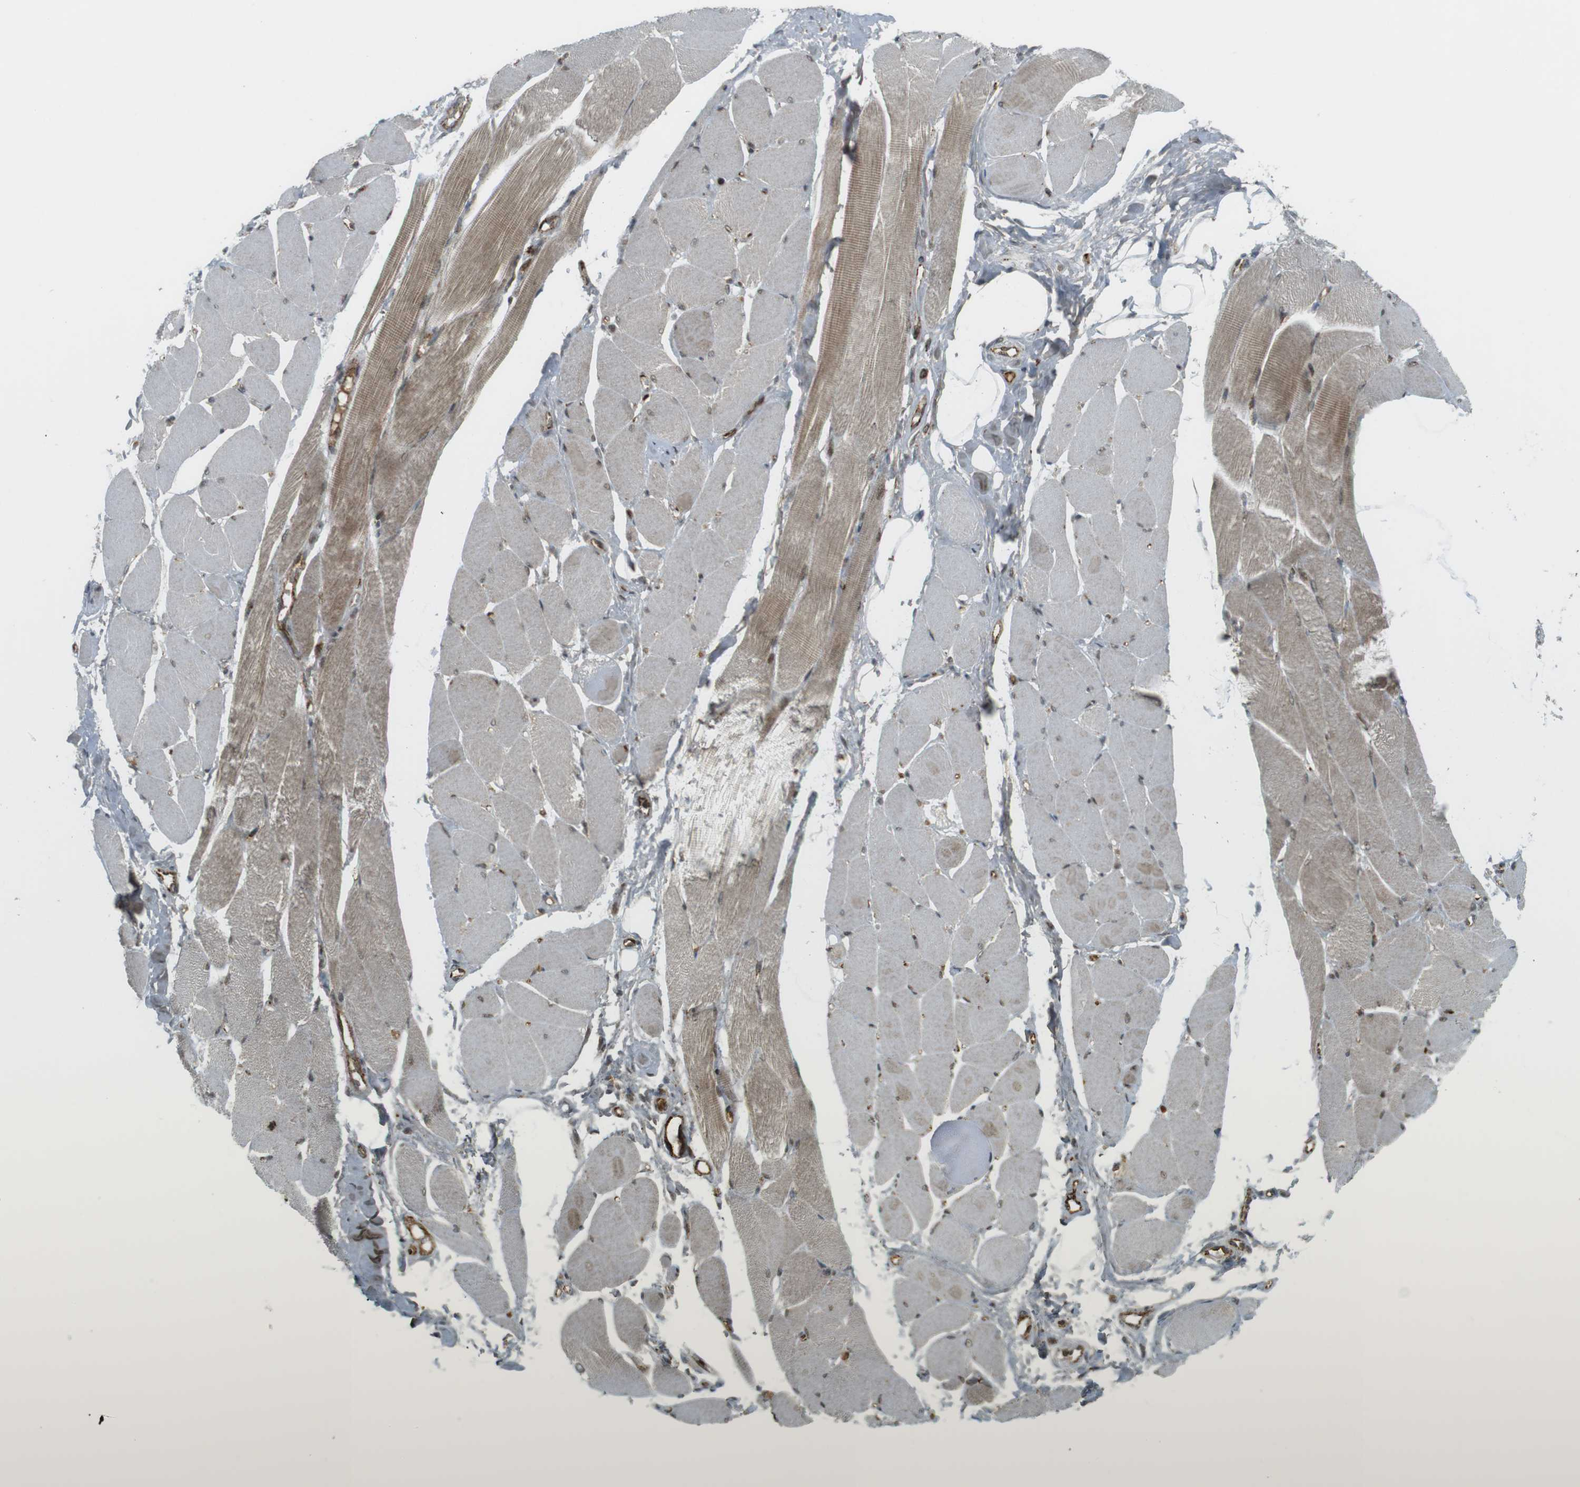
{"staining": {"intensity": "moderate", "quantity": "25%-75%", "location": "cytoplasmic/membranous"}, "tissue": "skeletal muscle", "cell_type": "Myocytes", "image_type": "normal", "snomed": [{"axis": "morphology", "description": "Normal tissue, NOS"}, {"axis": "topography", "description": "Skeletal muscle"}, {"axis": "topography", "description": "Peripheral nerve tissue"}], "caption": "Immunohistochemical staining of normal skeletal muscle reveals 25%-75% levels of moderate cytoplasmic/membranous protein positivity in about 25%-75% of myocytes. Nuclei are stained in blue.", "gene": "PPP1R13B", "patient": {"sex": "female", "age": 84}}